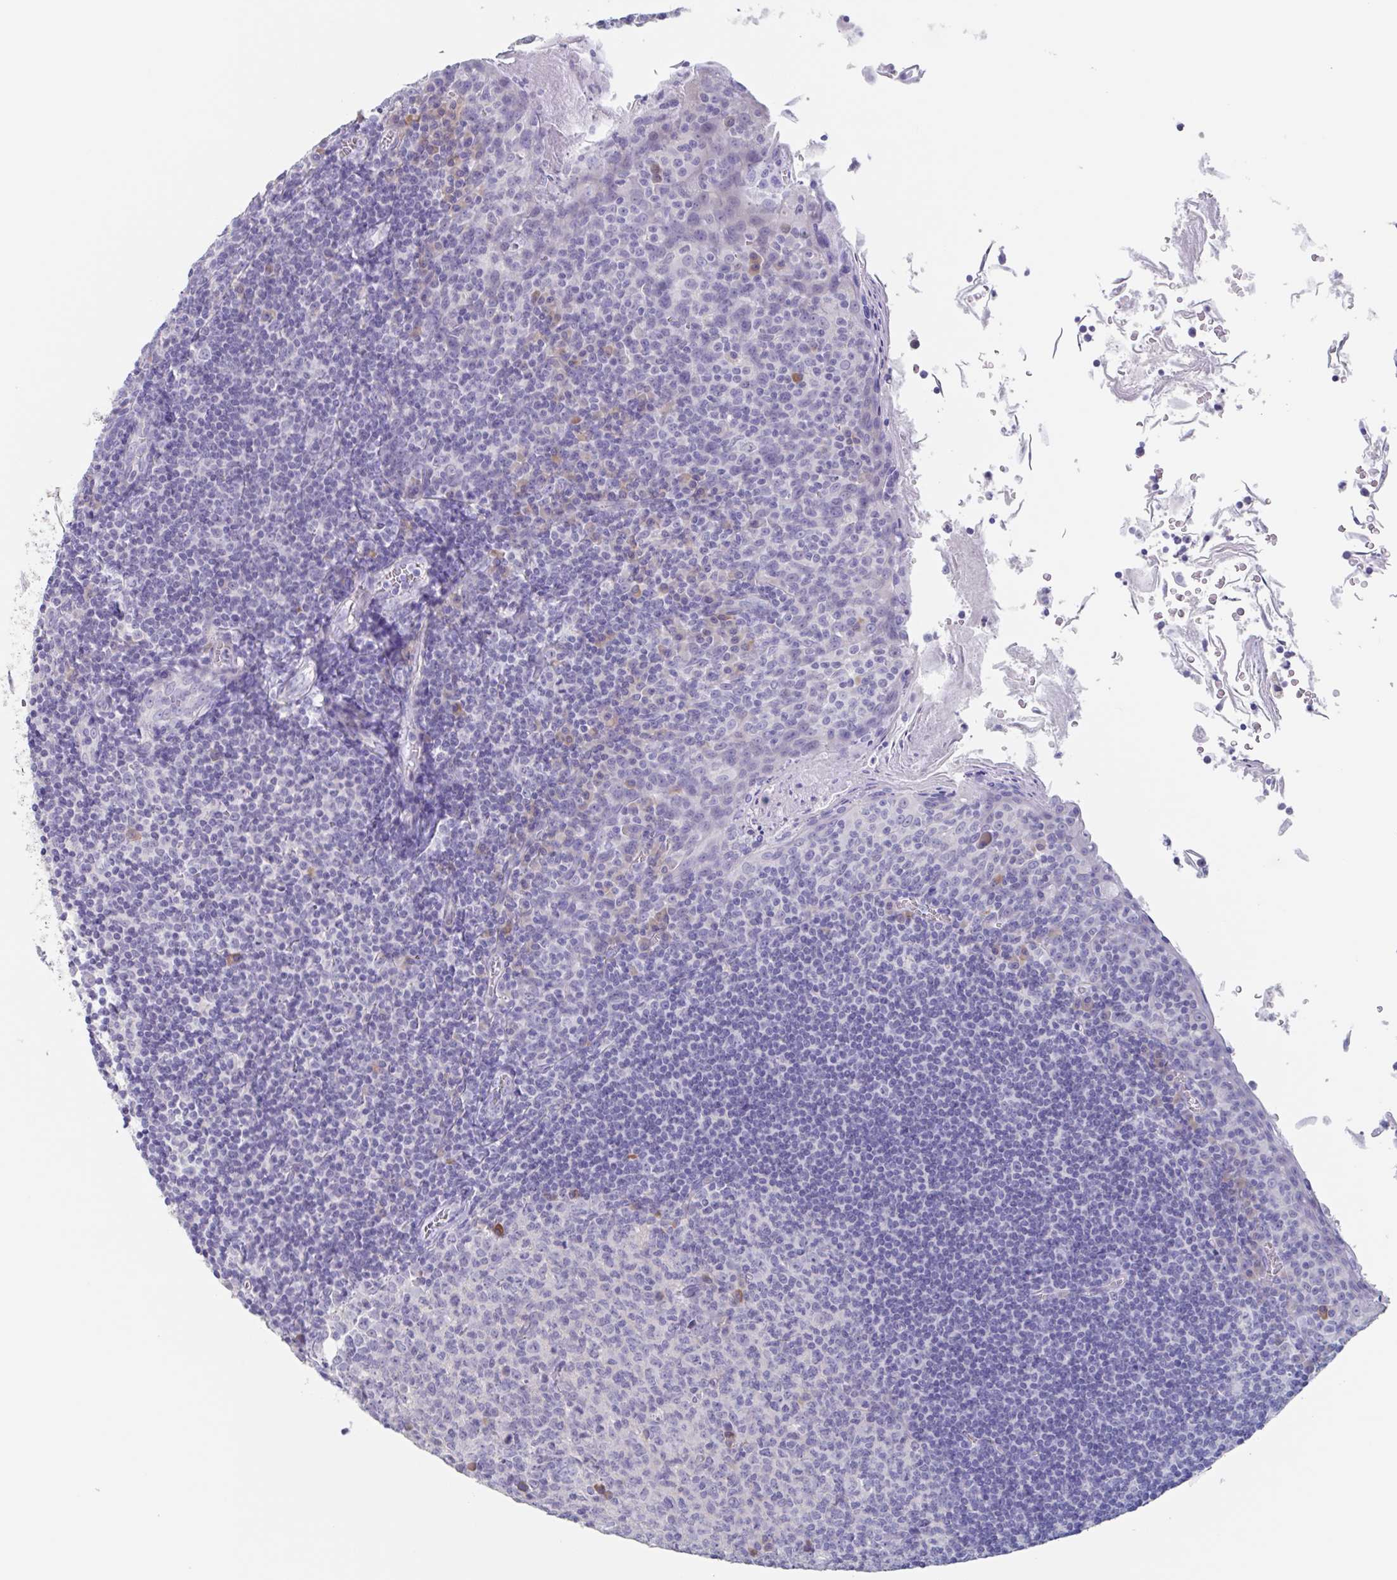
{"staining": {"intensity": "negative", "quantity": "none", "location": "none"}, "tissue": "tonsil", "cell_type": "Germinal center cells", "image_type": "normal", "snomed": [{"axis": "morphology", "description": "Normal tissue, NOS"}, {"axis": "topography", "description": "Tonsil"}], "caption": "IHC micrograph of unremarkable tonsil: human tonsil stained with DAB exhibits no significant protein positivity in germinal center cells.", "gene": "NOXRED1", "patient": {"sex": "male", "age": 27}}